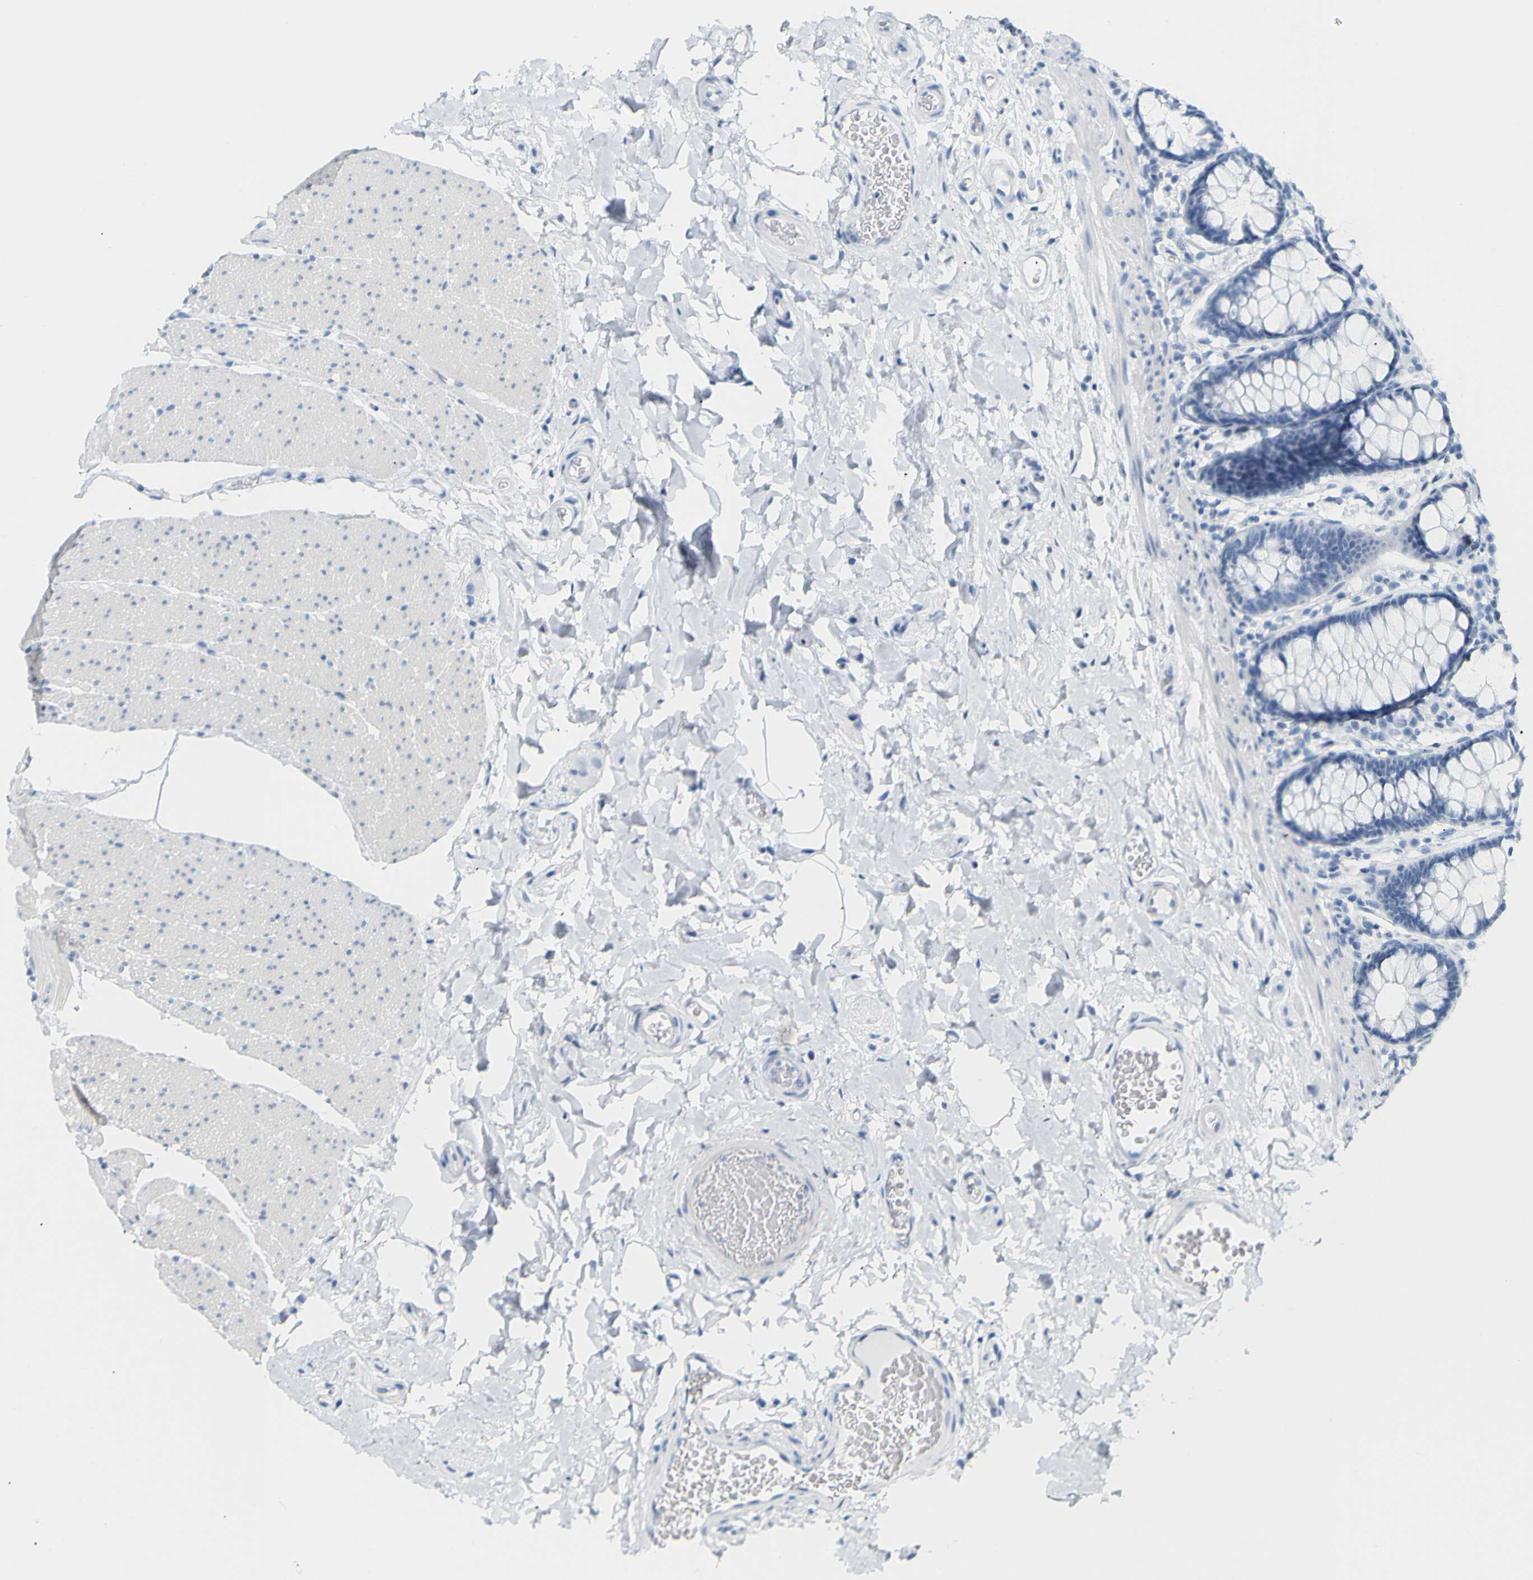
{"staining": {"intensity": "negative", "quantity": "none", "location": "none"}, "tissue": "colon", "cell_type": "Endothelial cells", "image_type": "normal", "snomed": [{"axis": "morphology", "description": "Normal tissue, NOS"}, {"axis": "topography", "description": "Colon"}], "caption": "This is an immunohistochemistry (IHC) micrograph of benign colon. There is no staining in endothelial cells.", "gene": "OPN1SW", "patient": {"sex": "female", "age": 80}}